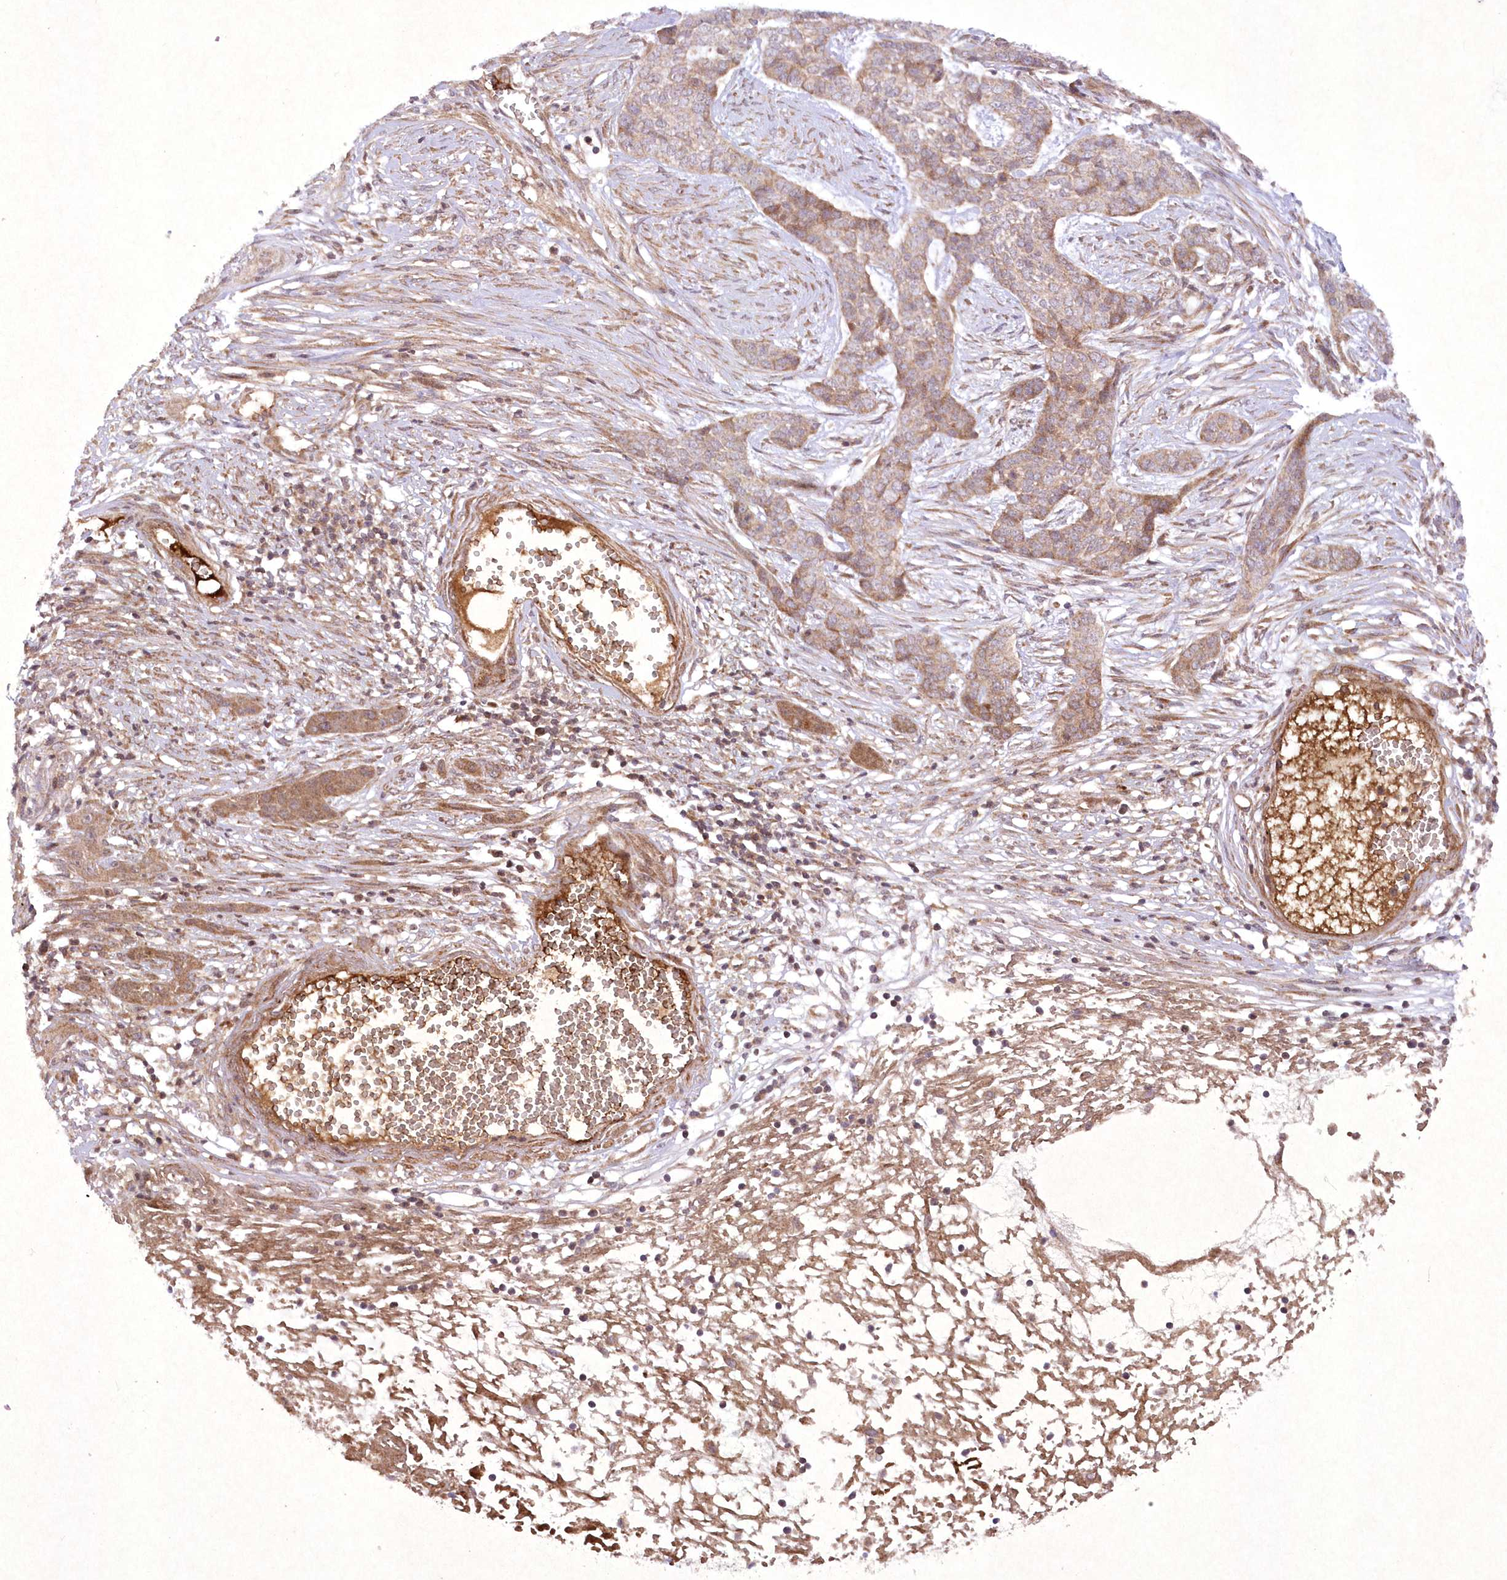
{"staining": {"intensity": "moderate", "quantity": "<25%", "location": "cytoplasmic/membranous"}, "tissue": "skin cancer", "cell_type": "Tumor cells", "image_type": "cancer", "snomed": [{"axis": "morphology", "description": "Basal cell carcinoma"}, {"axis": "topography", "description": "Skin"}], "caption": "Protein staining reveals moderate cytoplasmic/membranous positivity in about <25% of tumor cells in skin basal cell carcinoma.", "gene": "APOM", "patient": {"sex": "female", "age": 64}}